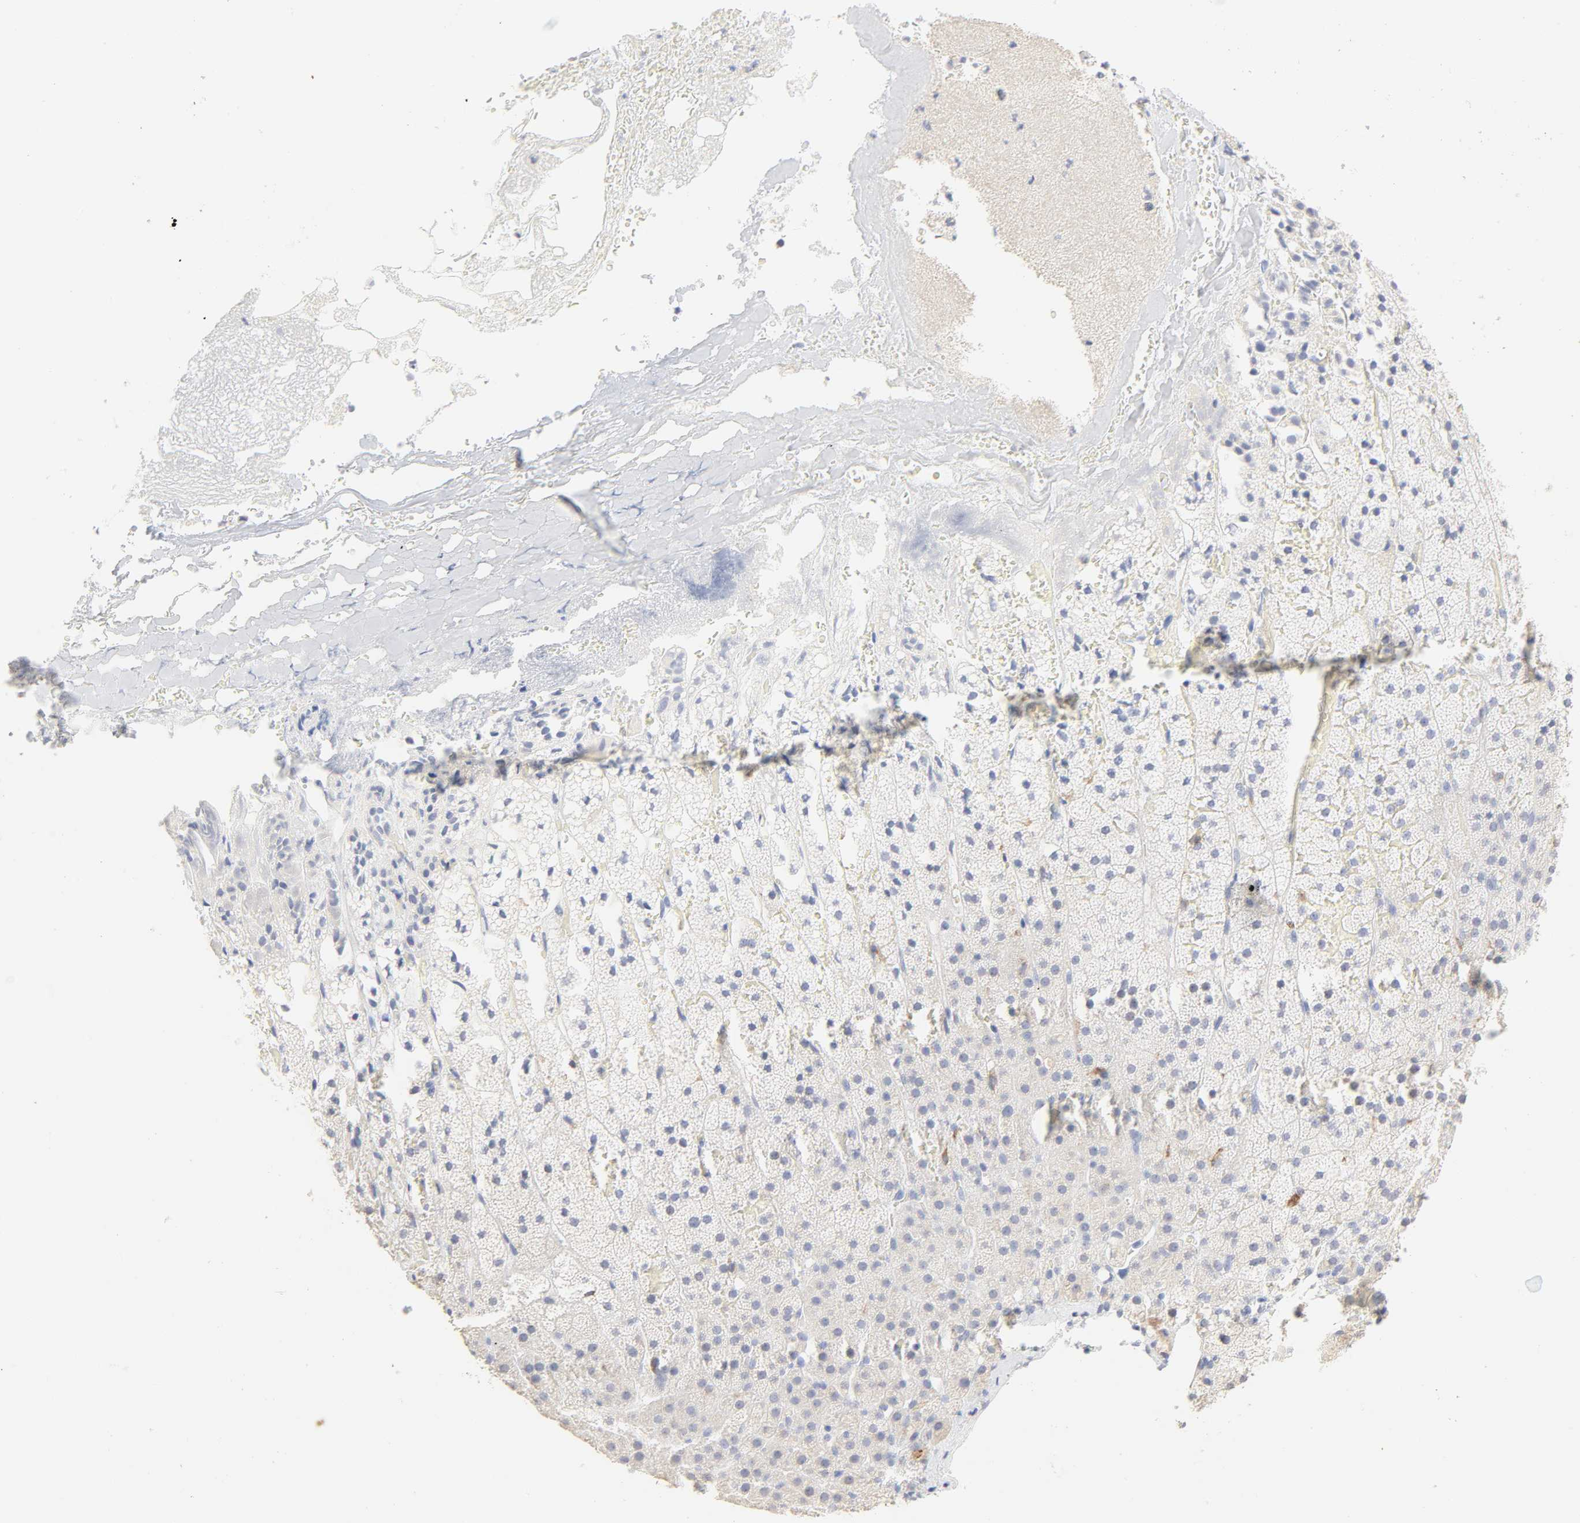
{"staining": {"intensity": "negative", "quantity": "none", "location": "none"}, "tissue": "adrenal gland", "cell_type": "Glandular cells", "image_type": "normal", "snomed": [{"axis": "morphology", "description": "Normal tissue, NOS"}, {"axis": "topography", "description": "Adrenal gland"}], "caption": "An immunohistochemistry (IHC) histopathology image of unremarkable adrenal gland is shown. There is no staining in glandular cells of adrenal gland.", "gene": "FCGBP", "patient": {"sex": "male", "age": 35}}